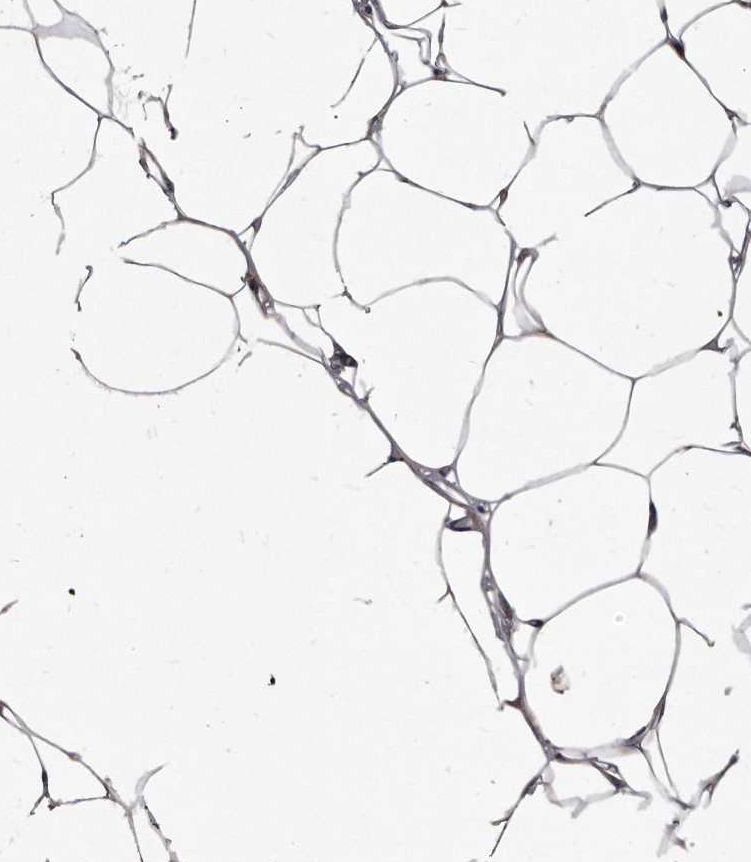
{"staining": {"intensity": "weak", "quantity": ">75%", "location": "cytoplasmic/membranous"}, "tissue": "adipose tissue", "cell_type": "Adipocytes", "image_type": "normal", "snomed": [{"axis": "morphology", "description": "Normal tissue, NOS"}, {"axis": "topography", "description": "Breast"}], "caption": "High-power microscopy captured an immunohistochemistry image of unremarkable adipose tissue, revealing weak cytoplasmic/membranous expression in approximately >75% of adipocytes. Nuclei are stained in blue.", "gene": "KLHDC3", "patient": {"sex": "female", "age": 23}}